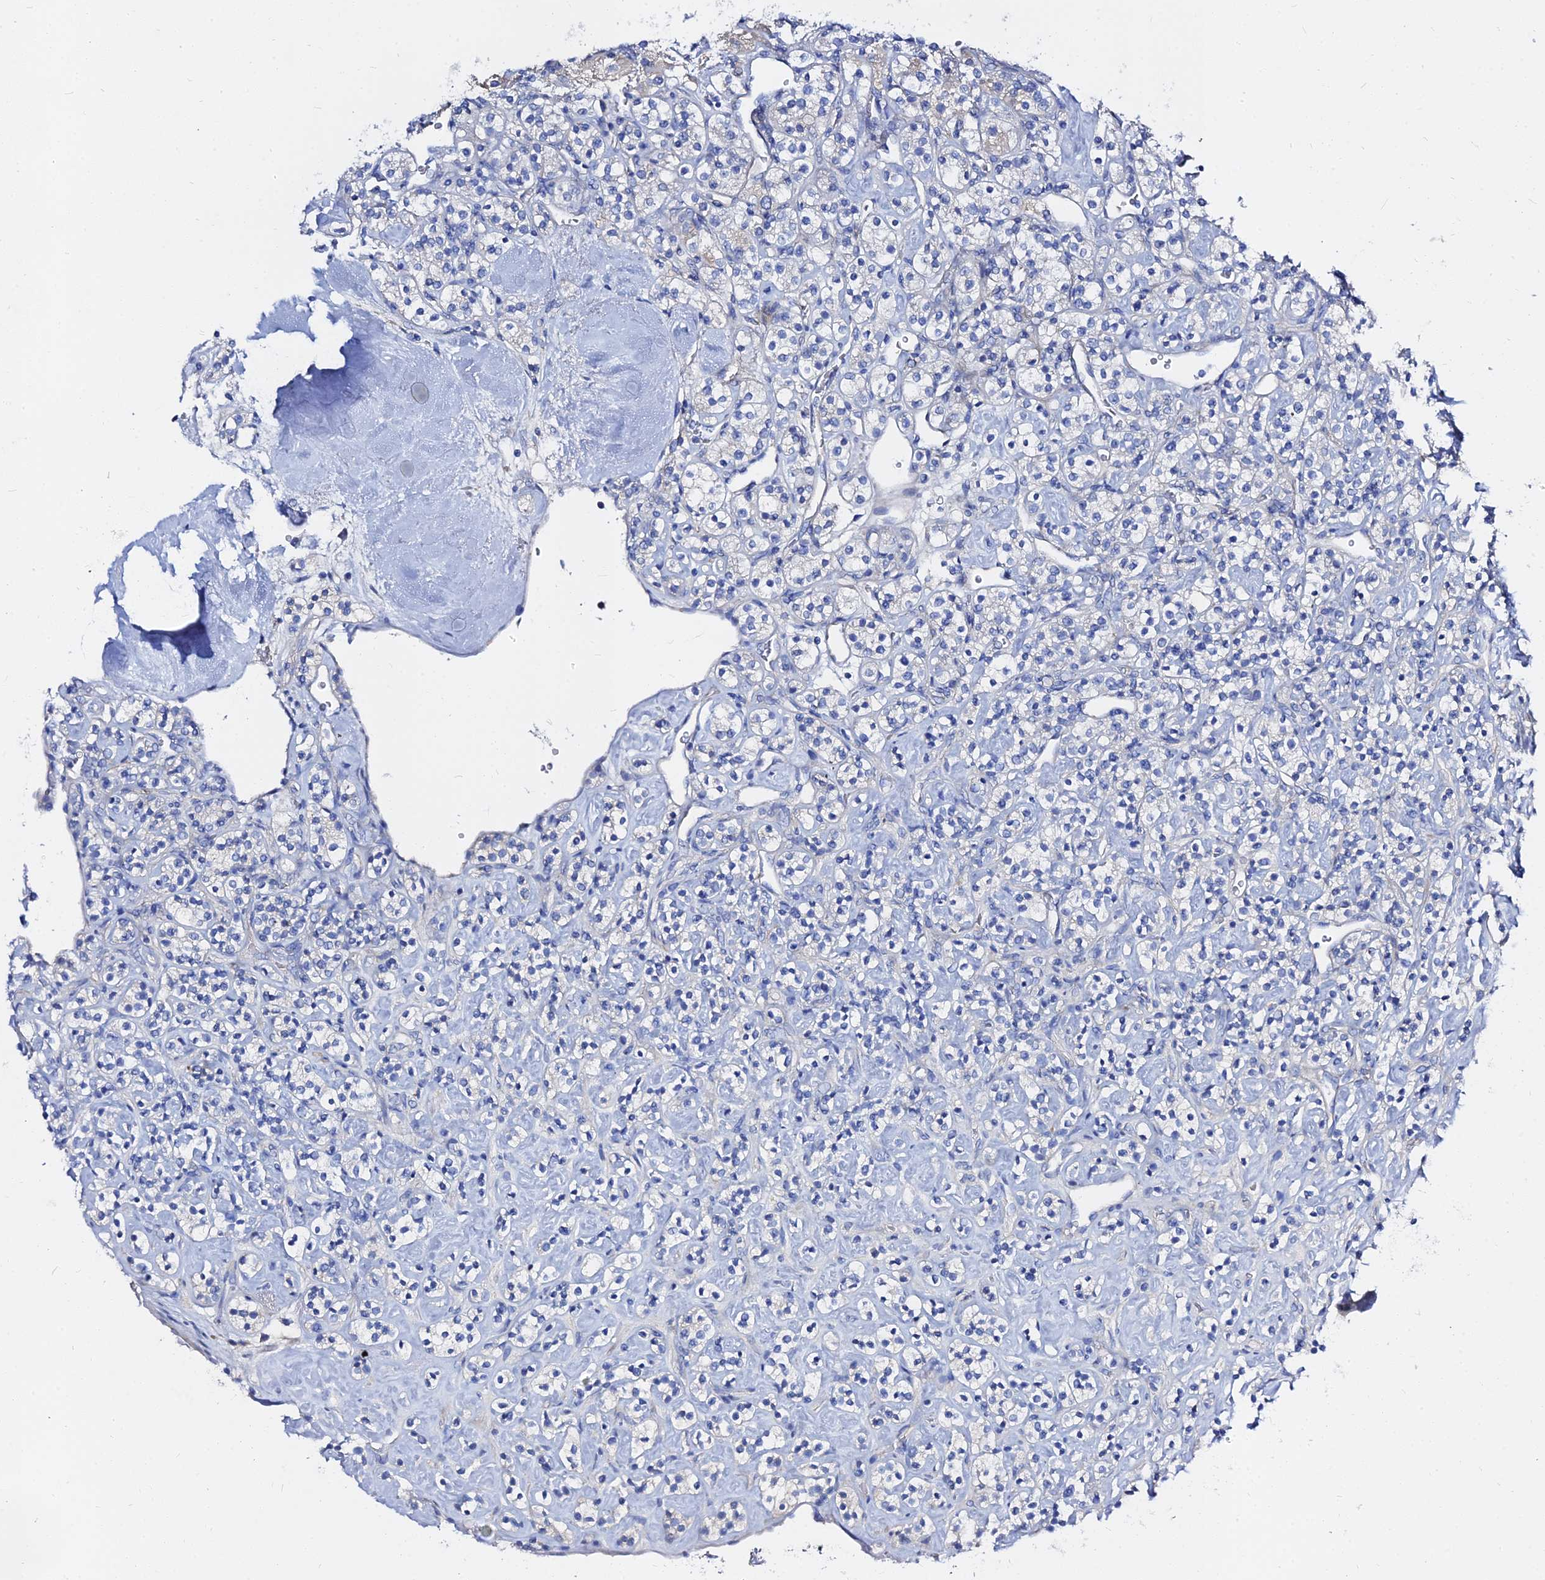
{"staining": {"intensity": "negative", "quantity": "none", "location": "none"}, "tissue": "renal cancer", "cell_type": "Tumor cells", "image_type": "cancer", "snomed": [{"axis": "morphology", "description": "Adenocarcinoma, NOS"}, {"axis": "topography", "description": "Kidney"}], "caption": "The histopathology image displays no staining of tumor cells in adenocarcinoma (renal). (Stains: DAB (3,3'-diaminobenzidine) immunohistochemistry (IHC) with hematoxylin counter stain, Microscopy: brightfield microscopy at high magnification).", "gene": "ZNF552", "patient": {"sex": "male", "age": 77}}